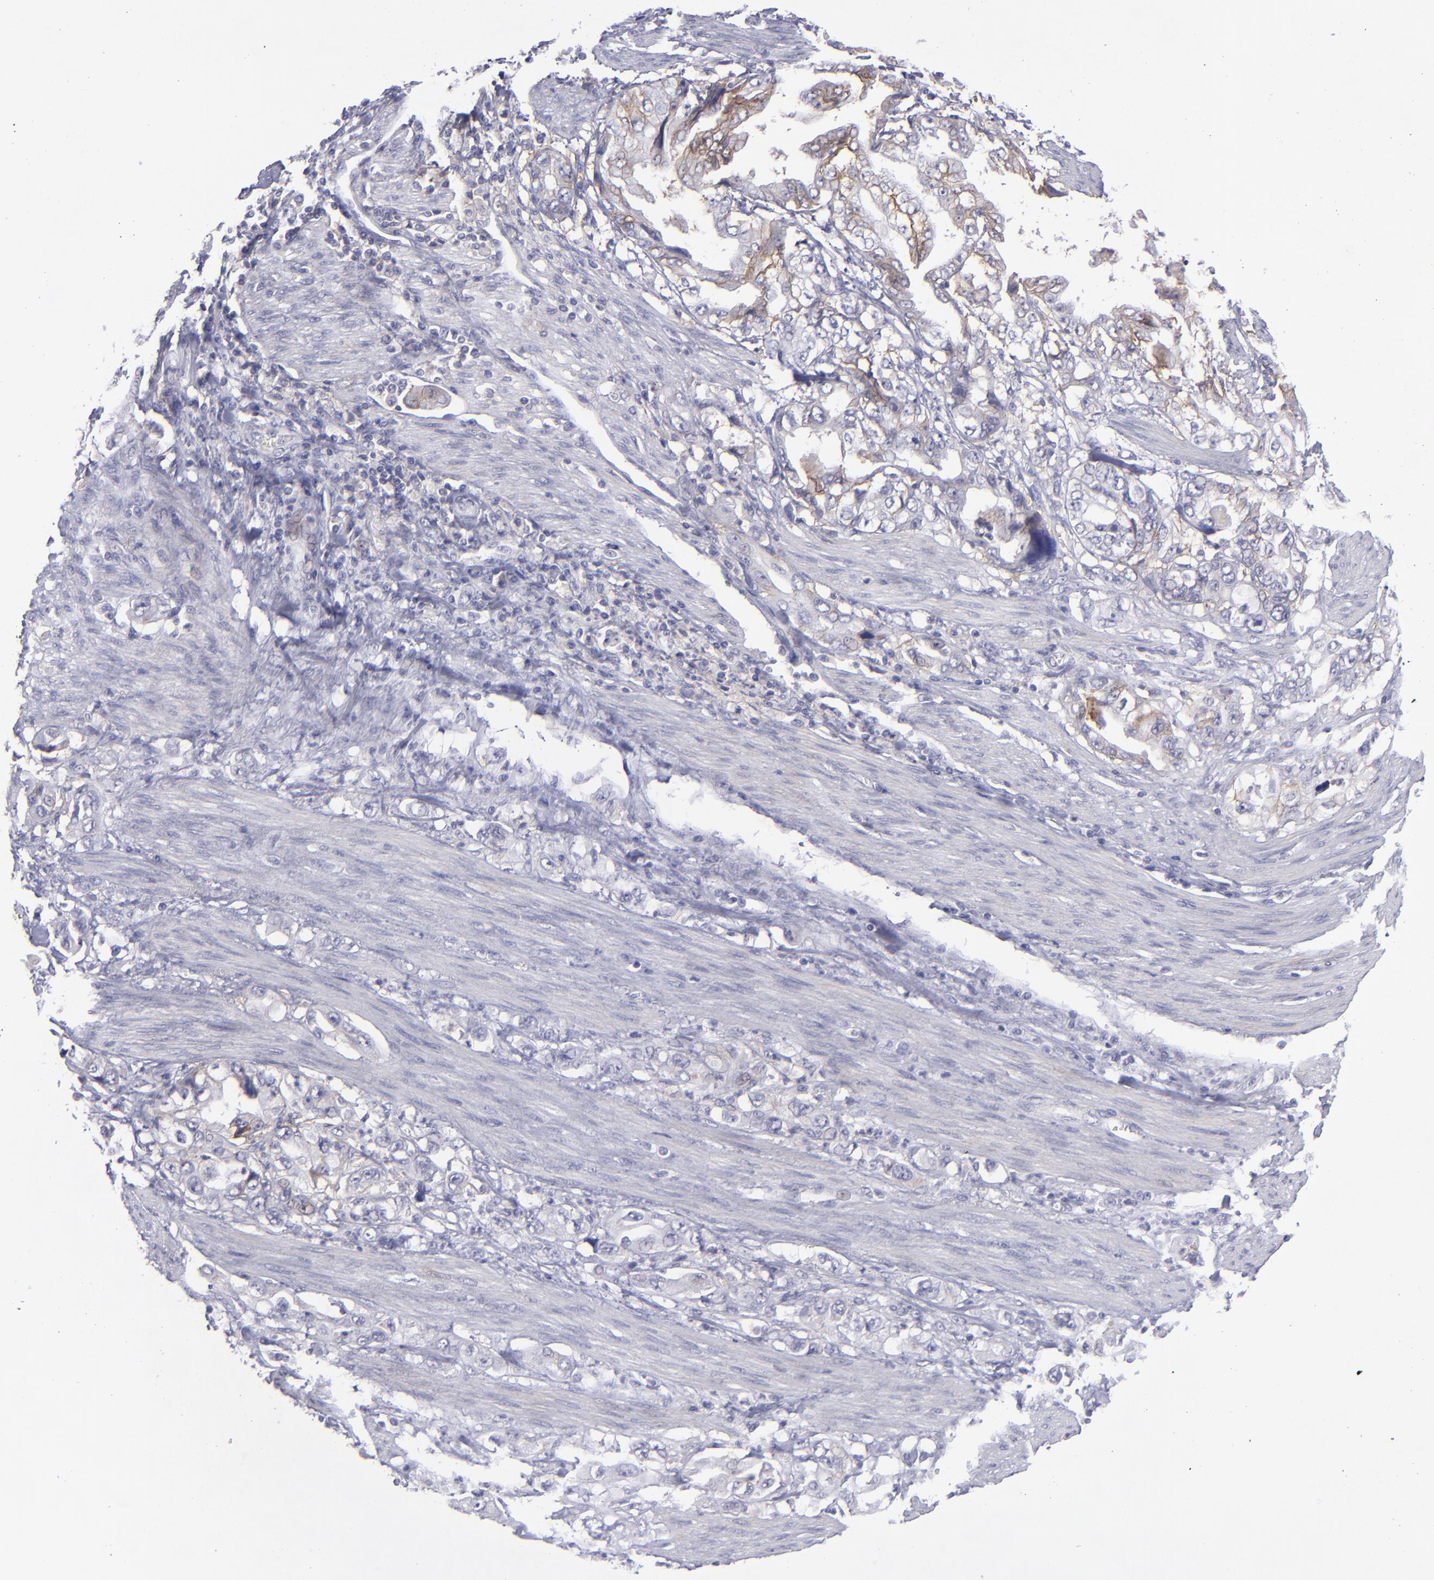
{"staining": {"intensity": "moderate", "quantity": "<25%", "location": "cytoplasmic/membranous"}, "tissue": "stomach cancer", "cell_type": "Tumor cells", "image_type": "cancer", "snomed": [{"axis": "morphology", "description": "Adenocarcinoma, NOS"}, {"axis": "topography", "description": "Pancreas"}, {"axis": "topography", "description": "Stomach, upper"}], "caption": "This image exhibits immunohistochemistry staining of human stomach cancer (adenocarcinoma), with low moderate cytoplasmic/membranous positivity in approximately <25% of tumor cells.", "gene": "BSG", "patient": {"sex": "male", "age": 77}}